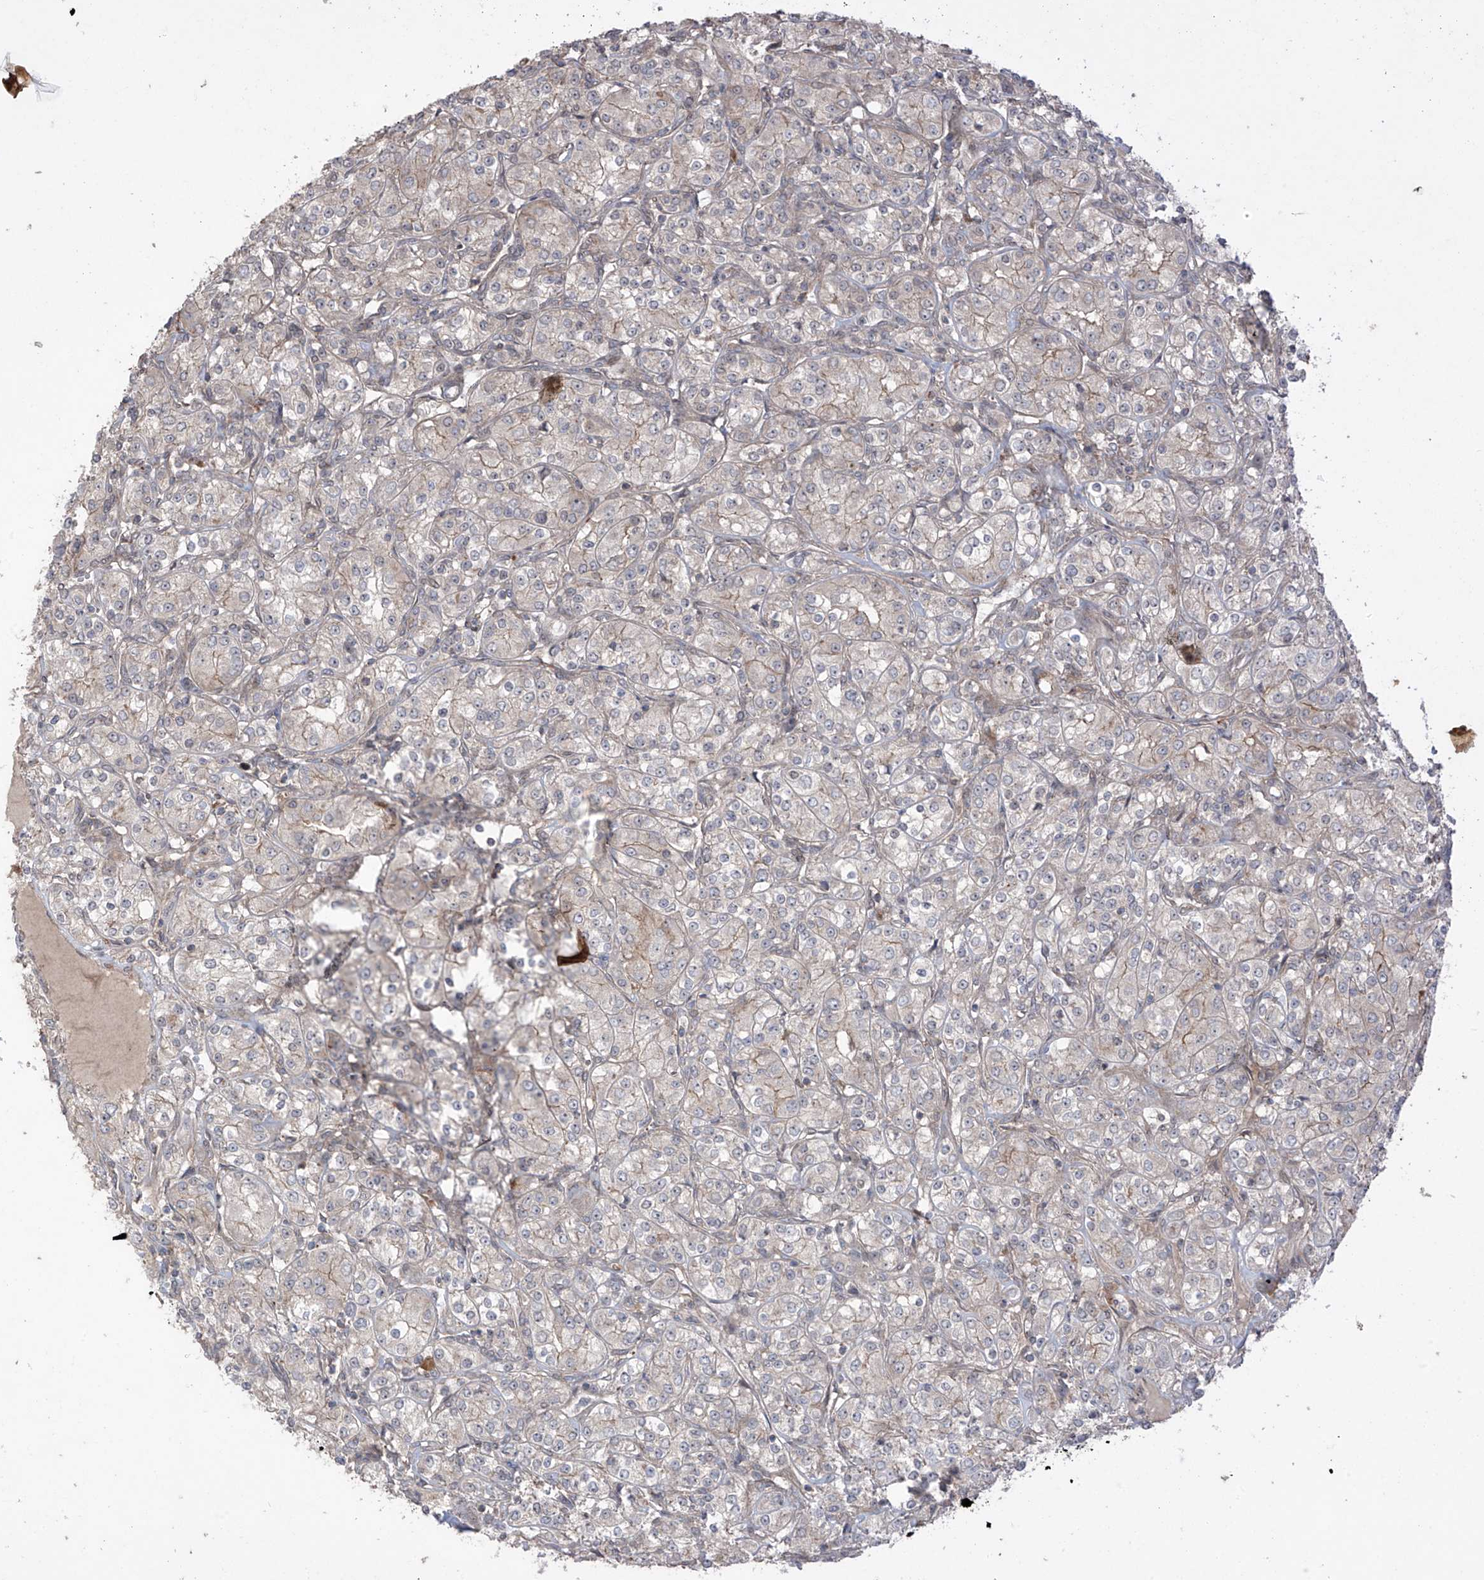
{"staining": {"intensity": "weak", "quantity": "<25%", "location": "cytoplasmic/membranous"}, "tissue": "renal cancer", "cell_type": "Tumor cells", "image_type": "cancer", "snomed": [{"axis": "morphology", "description": "Adenocarcinoma, NOS"}, {"axis": "topography", "description": "Kidney"}], "caption": "This is an immunohistochemistry image of human renal adenocarcinoma. There is no positivity in tumor cells.", "gene": "LRRC74A", "patient": {"sex": "male", "age": 77}}